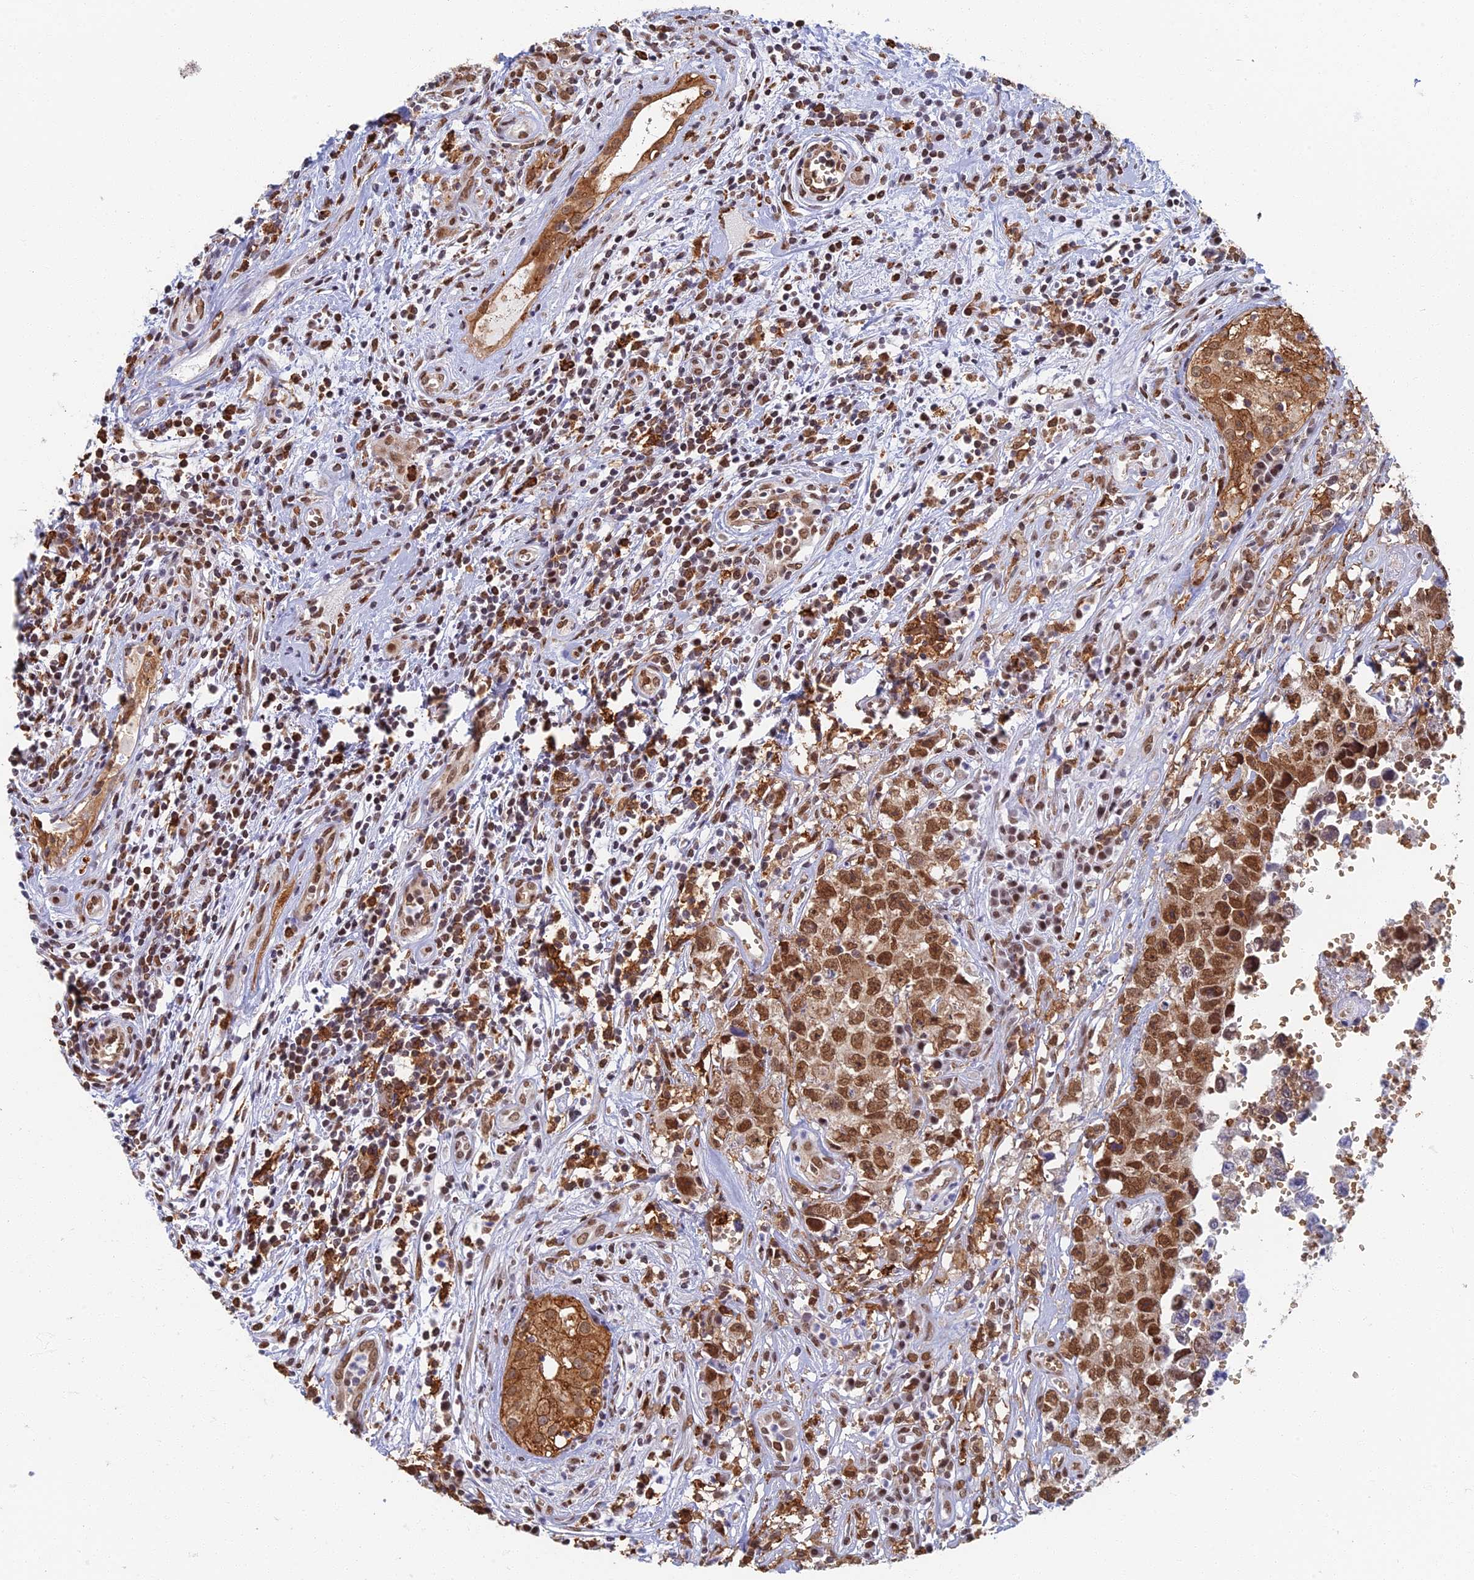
{"staining": {"intensity": "strong", "quantity": ">75%", "location": "nuclear"}, "tissue": "testis cancer", "cell_type": "Tumor cells", "image_type": "cancer", "snomed": [{"axis": "morphology", "description": "Seminoma, NOS"}, {"axis": "morphology", "description": "Carcinoma, Embryonal, NOS"}, {"axis": "topography", "description": "Testis"}], "caption": "The immunohistochemical stain labels strong nuclear staining in tumor cells of testis cancer tissue. The protein is shown in brown color, while the nuclei are stained blue.", "gene": "GPATCH1", "patient": {"sex": "male", "age": 29}}